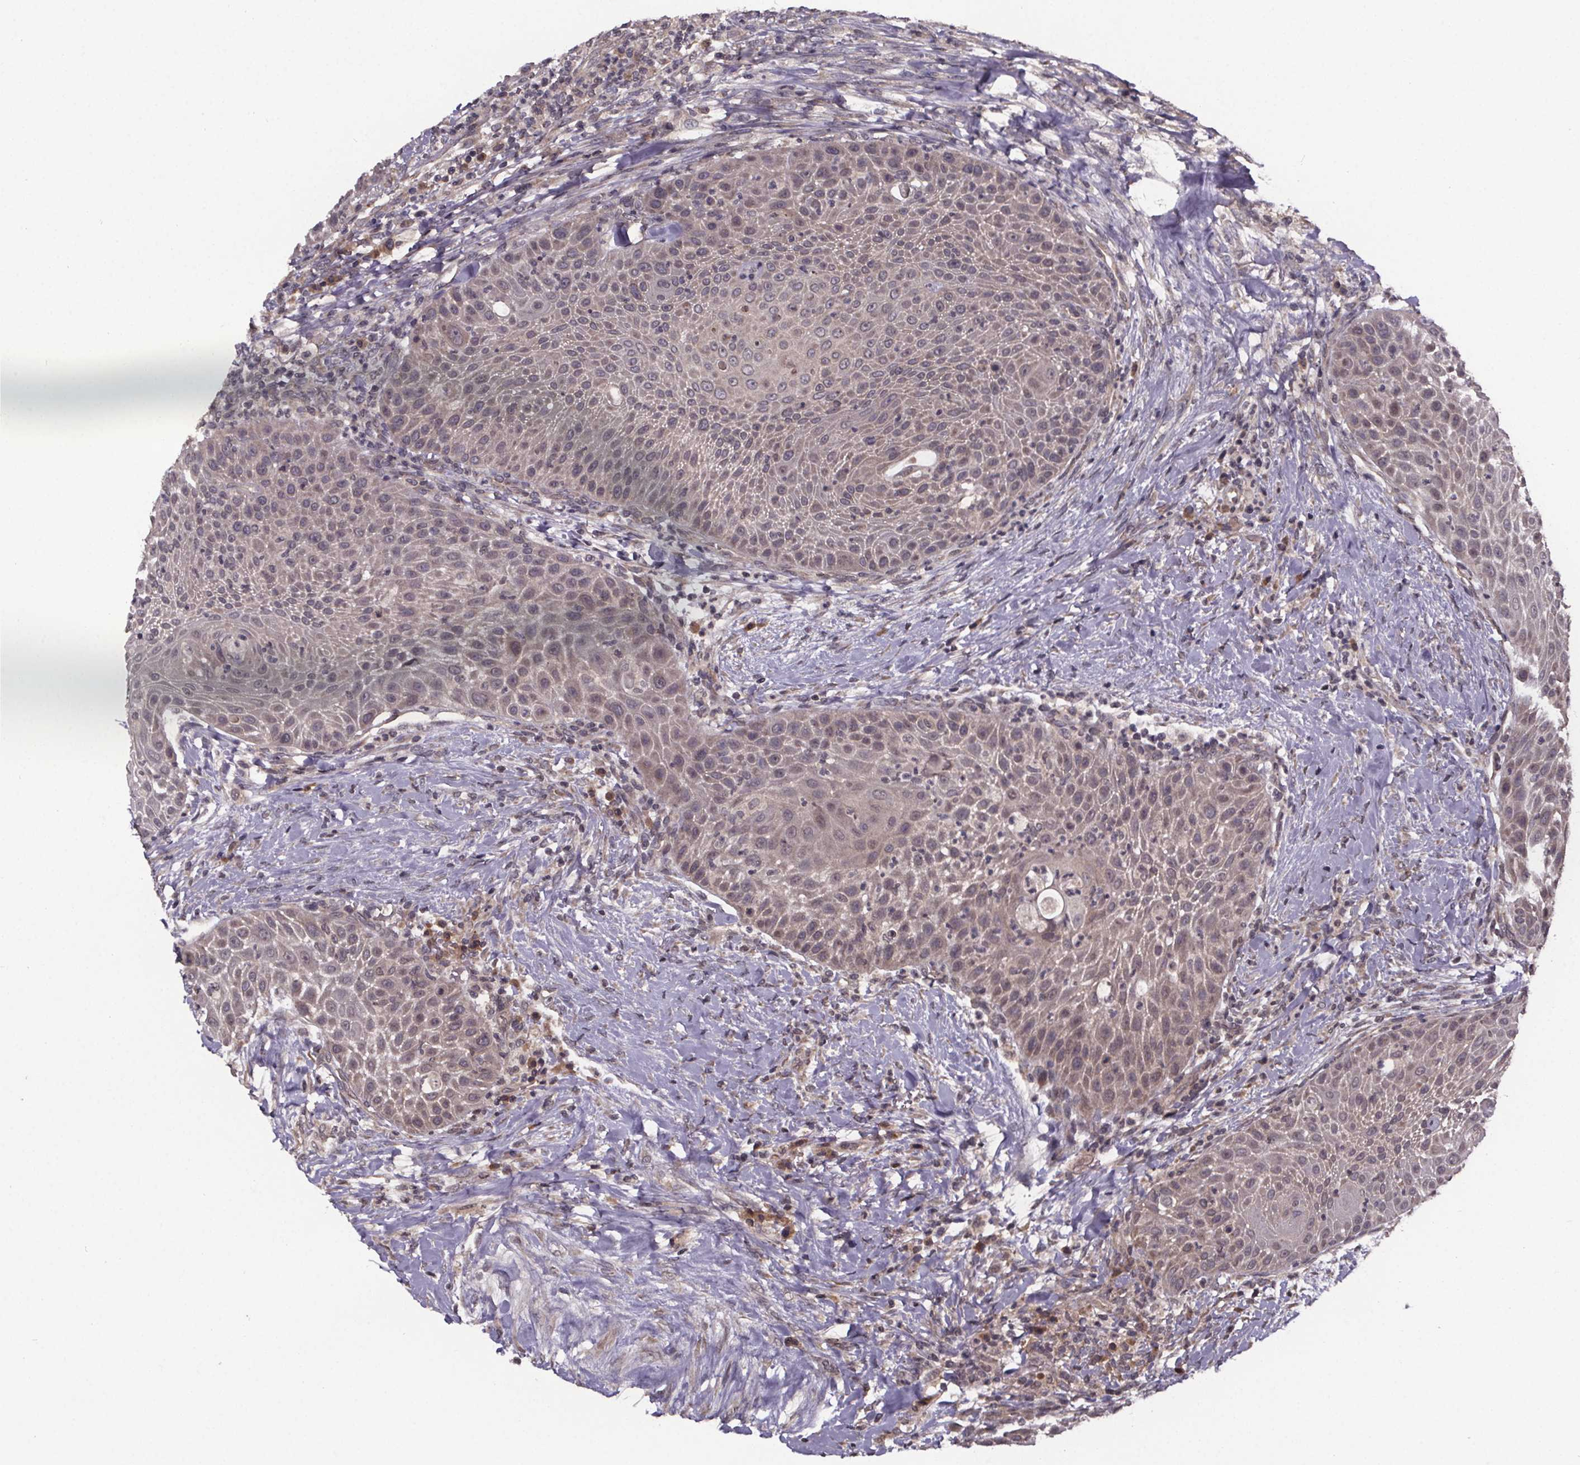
{"staining": {"intensity": "weak", "quantity": ">75%", "location": "cytoplasmic/membranous"}, "tissue": "head and neck cancer", "cell_type": "Tumor cells", "image_type": "cancer", "snomed": [{"axis": "morphology", "description": "Squamous cell carcinoma, NOS"}, {"axis": "topography", "description": "Head-Neck"}], "caption": "Brown immunohistochemical staining in head and neck cancer shows weak cytoplasmic/membranous staining in approximately >75% of tumor cells.", "gene": "SAT1", "patient": {"sex": "male", "age": 69}}